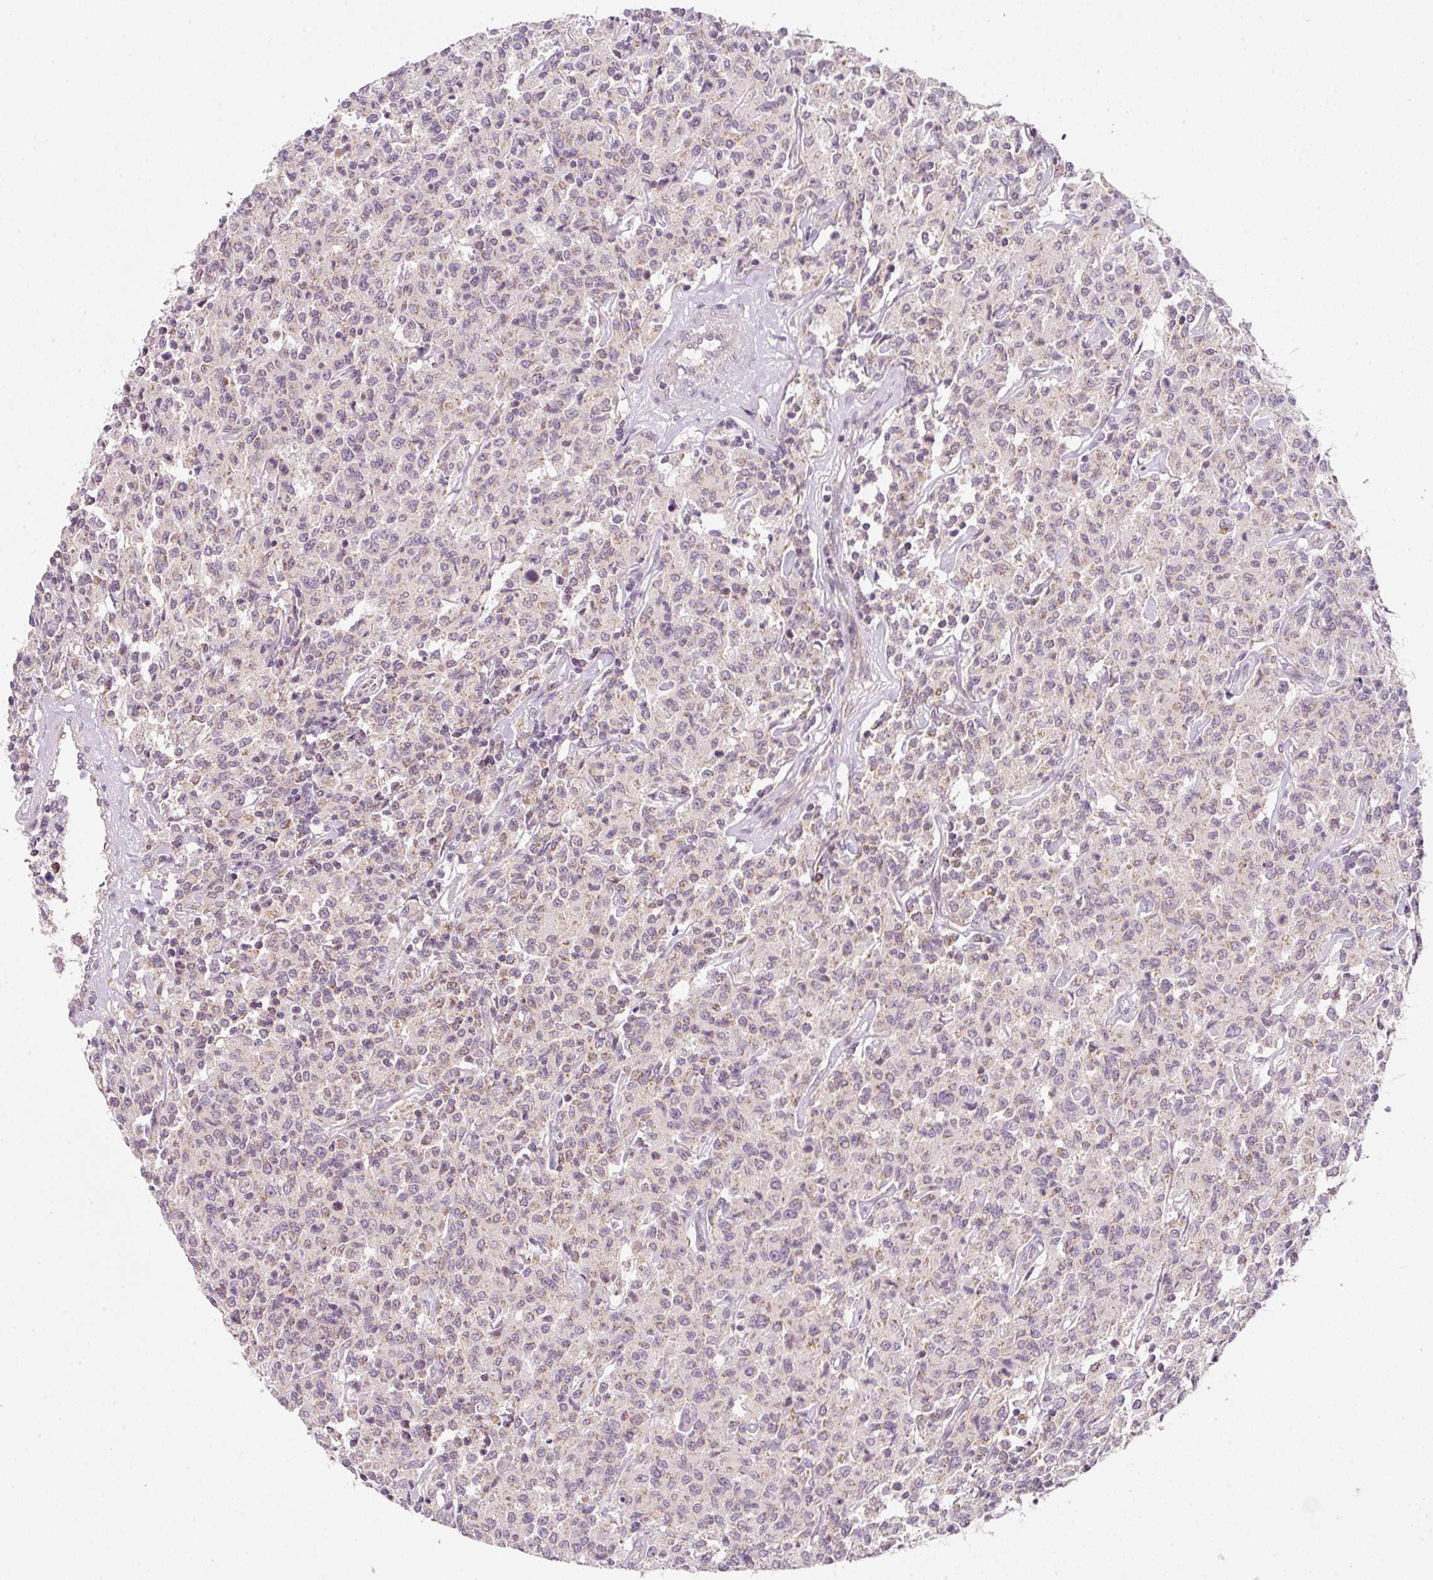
{"staining": {"intensity": "weak", "quantity": "<25%", "location": "cytoplasmic/membranous"}, "tissue": "lymphoma", "cell_type": "Tumor cells", "image_type": "cancer", "snomed": [{"axis": "morphology", "description": "Malignant lymphoma, non-Hodgkin's type, Low grade"}, {"axis": "topography", "description": "Small intestine"}], "caption": "Immunohistochemical staining of human malignant lymphoma, non-Hodgkin's type (low-grade) shows no significant positivity in tumor cells.", "gene": "FAM78B", "patient": {"sex": "female", "age": 59}}